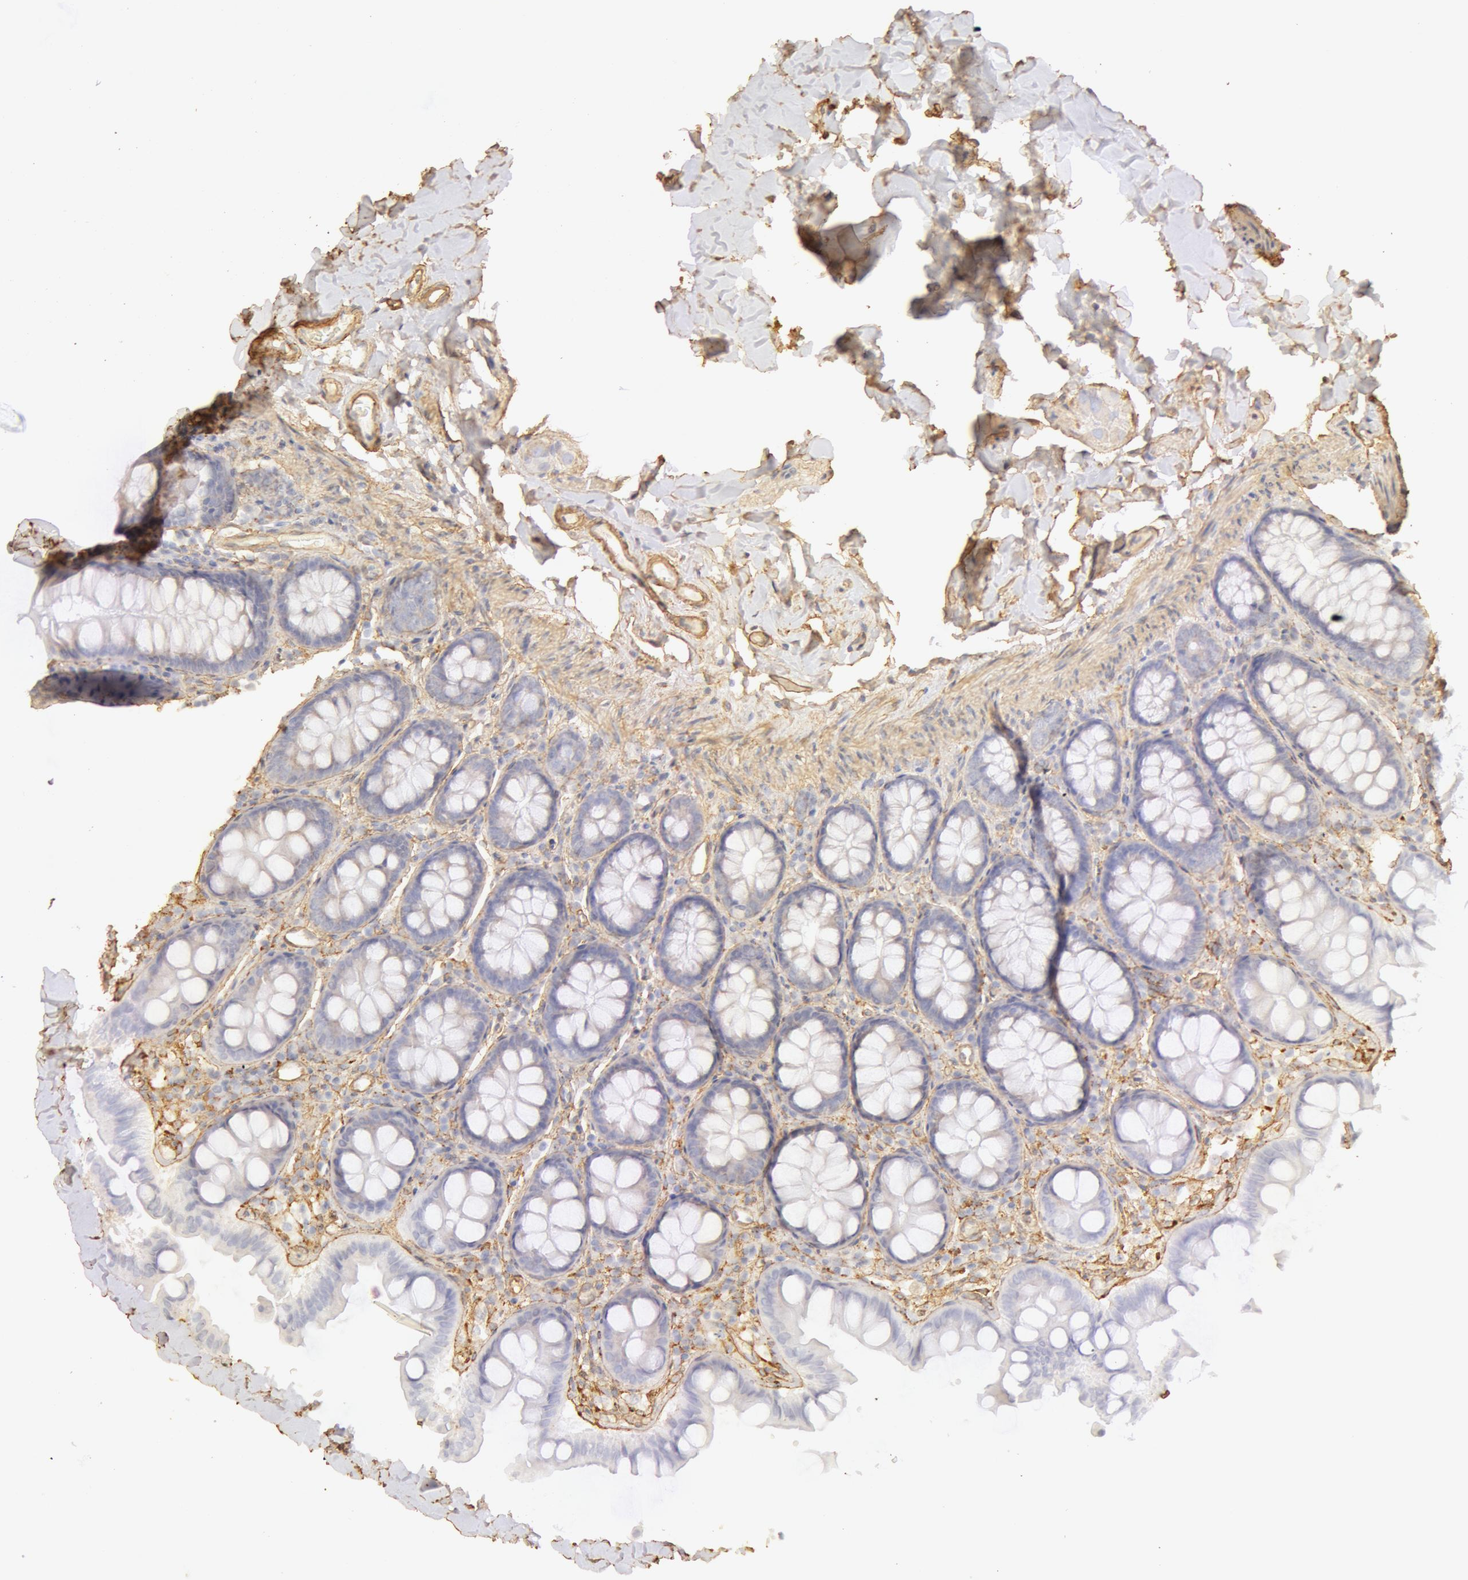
{"staining": {"intensity": "moderate", "quantity": ">75%", "location": "cytoplasmic/membranous"}, "tissue": "colon", "cell_type": "Endothelial cells", "image_type": "normal", "snomed": [{"axis": "morphology", "description": "Normal tissue, NOS"}, {"axis": "topography", "description": "Colon"}], "caption": "Colon stained with a brown dye demonstrates moderate cytoplasmic/membranous positive expression in about >75% of endothelial cells.", "gene": "COL4A1", "patient": {"sex": "female", "age": 61}}